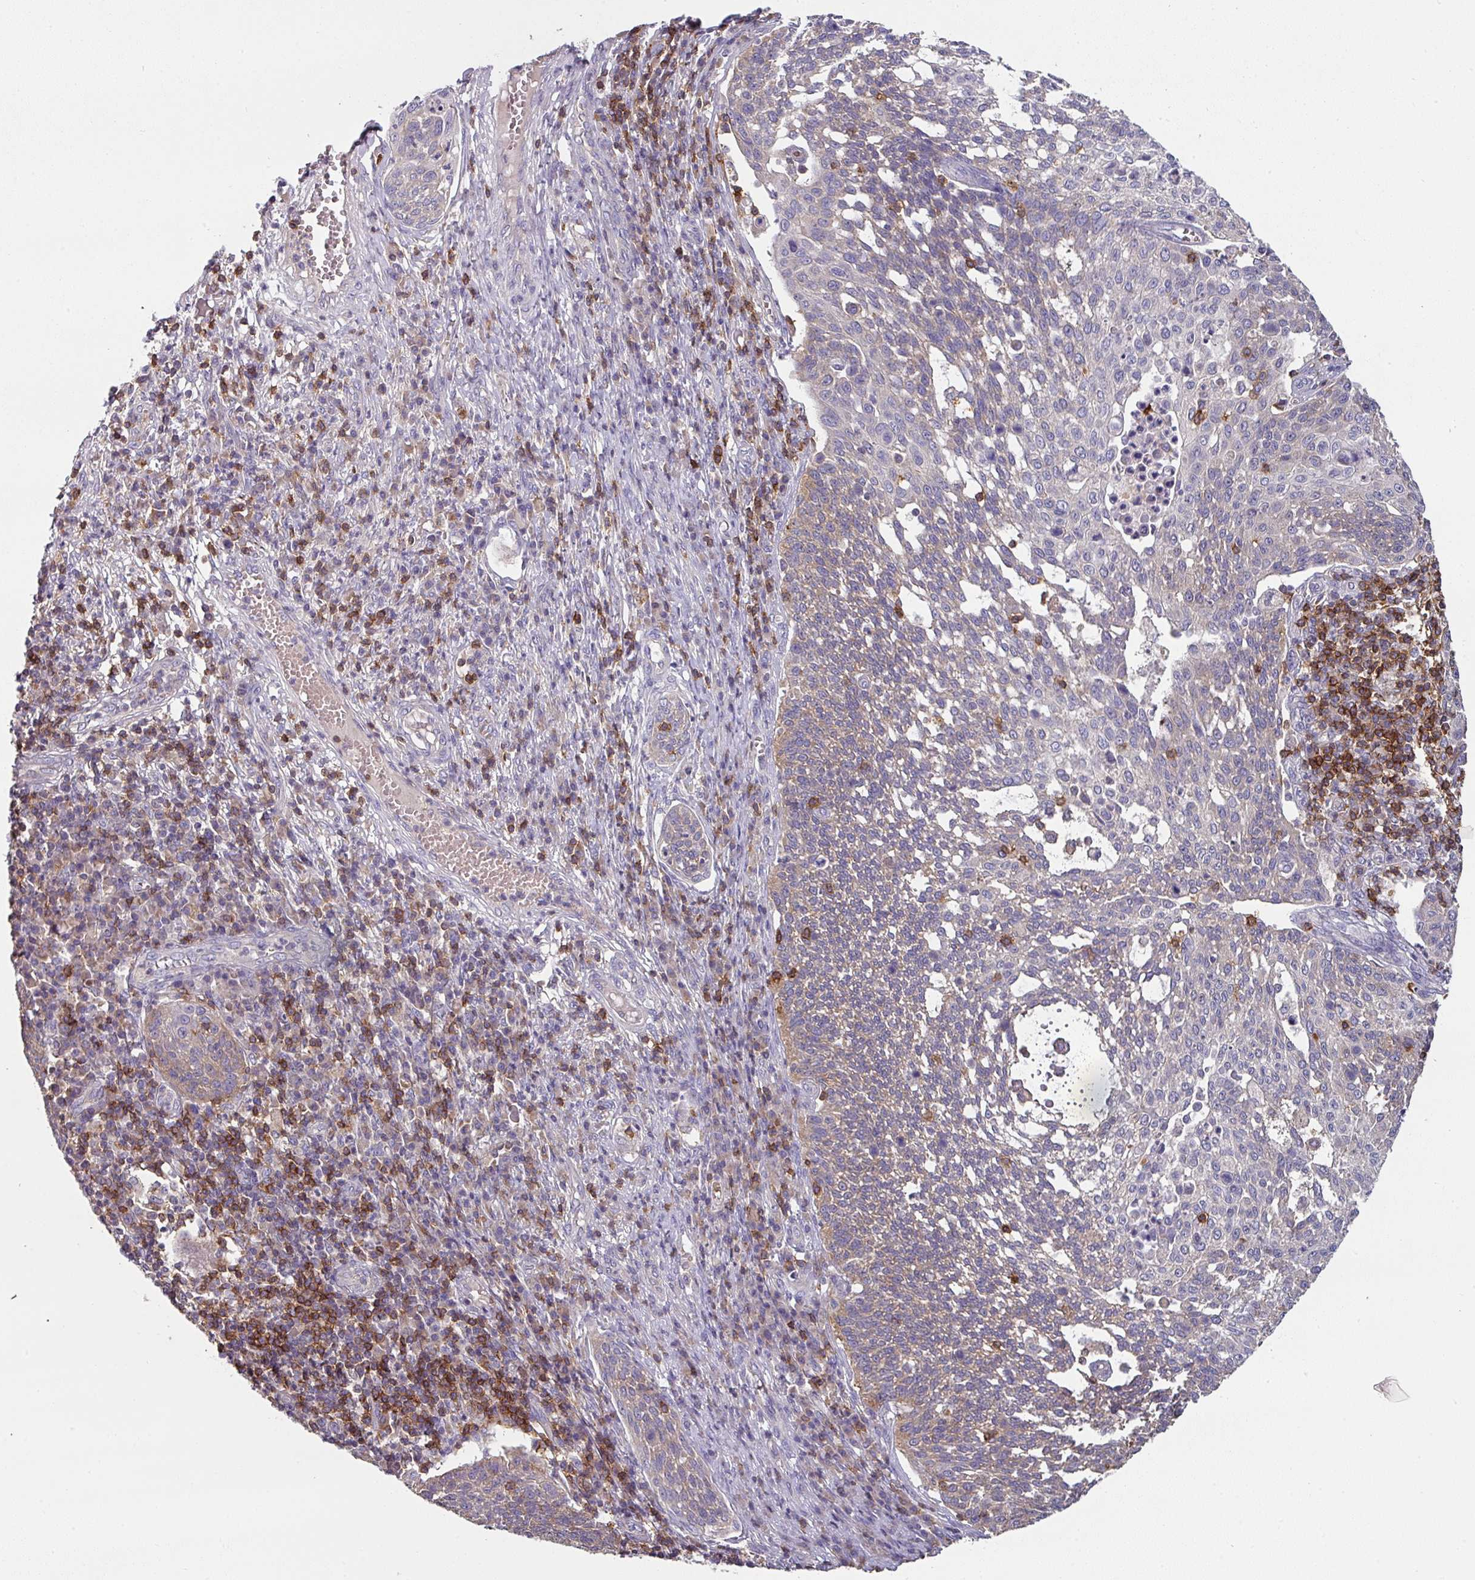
{"staining": {"intensity": "moderate", "quantity": "25%-75%", "location": "cytoplasmic/membranous"}, "tissue": "cervical cancer", "cell_type": "Tumor cells", "image_type": "cancer", "snomed": [{"axis": "morphology", "description": "Squamous cell carcinoma, NOS"}, {"axis": "topography", "description": "Cervix"}], "caption": "Immunohistochemistry staining of cervical cancer, which reveals medium levels of moderate cytoplasmic/membranous positivity in approximately 25%-75% of tumor cells indicating moderate cytoplasmic/membranous protein staining. The staining was performed using DAB (3,3'-diaminobenzidine) (brown) for protein detection and nuclei were counterstained in hematoxylin (blue).", "gene": "CD3G", "patient": {"sex": "female", "age": 34}}